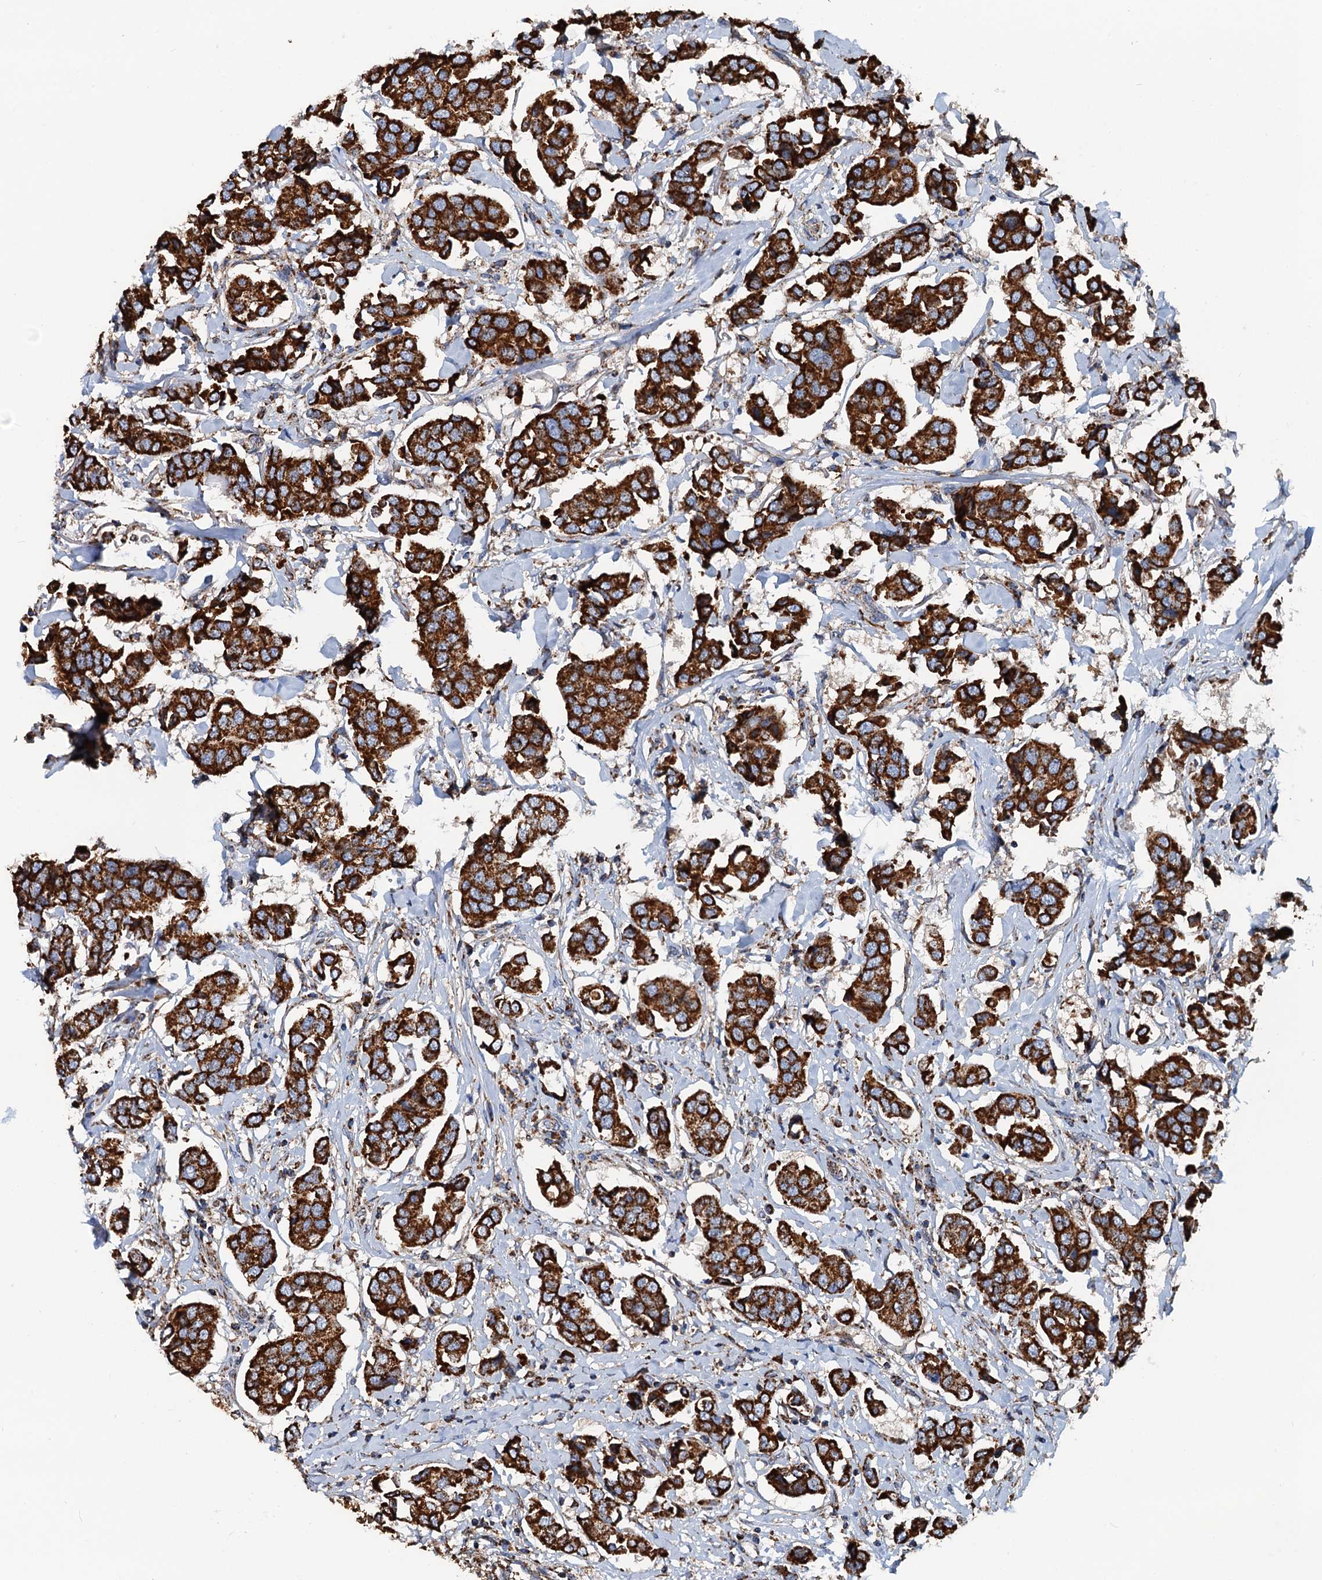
{"staining": {"intensity": "strong", "quantity": ">75%", "location": "cytoplasmic/membranous"}, "tissue": "breast cancer", "cell_type": "Tumor cells", "image_type": "cancer", "snomed": [{"axis": "morphology", "description": "Duct carcinoma"}, {"axis": "topography", "description": "Breast"}], "caption": "Immunohistochemistry (IHC) (DAB (3,3'-diaminobenzidine)) staining of breast cancer displays strong cytoplasmic/membranous protein staining in about >75% of tumor cells.", "gene": "AAGAB", "patient": {"sex": "female", "age": 80}}